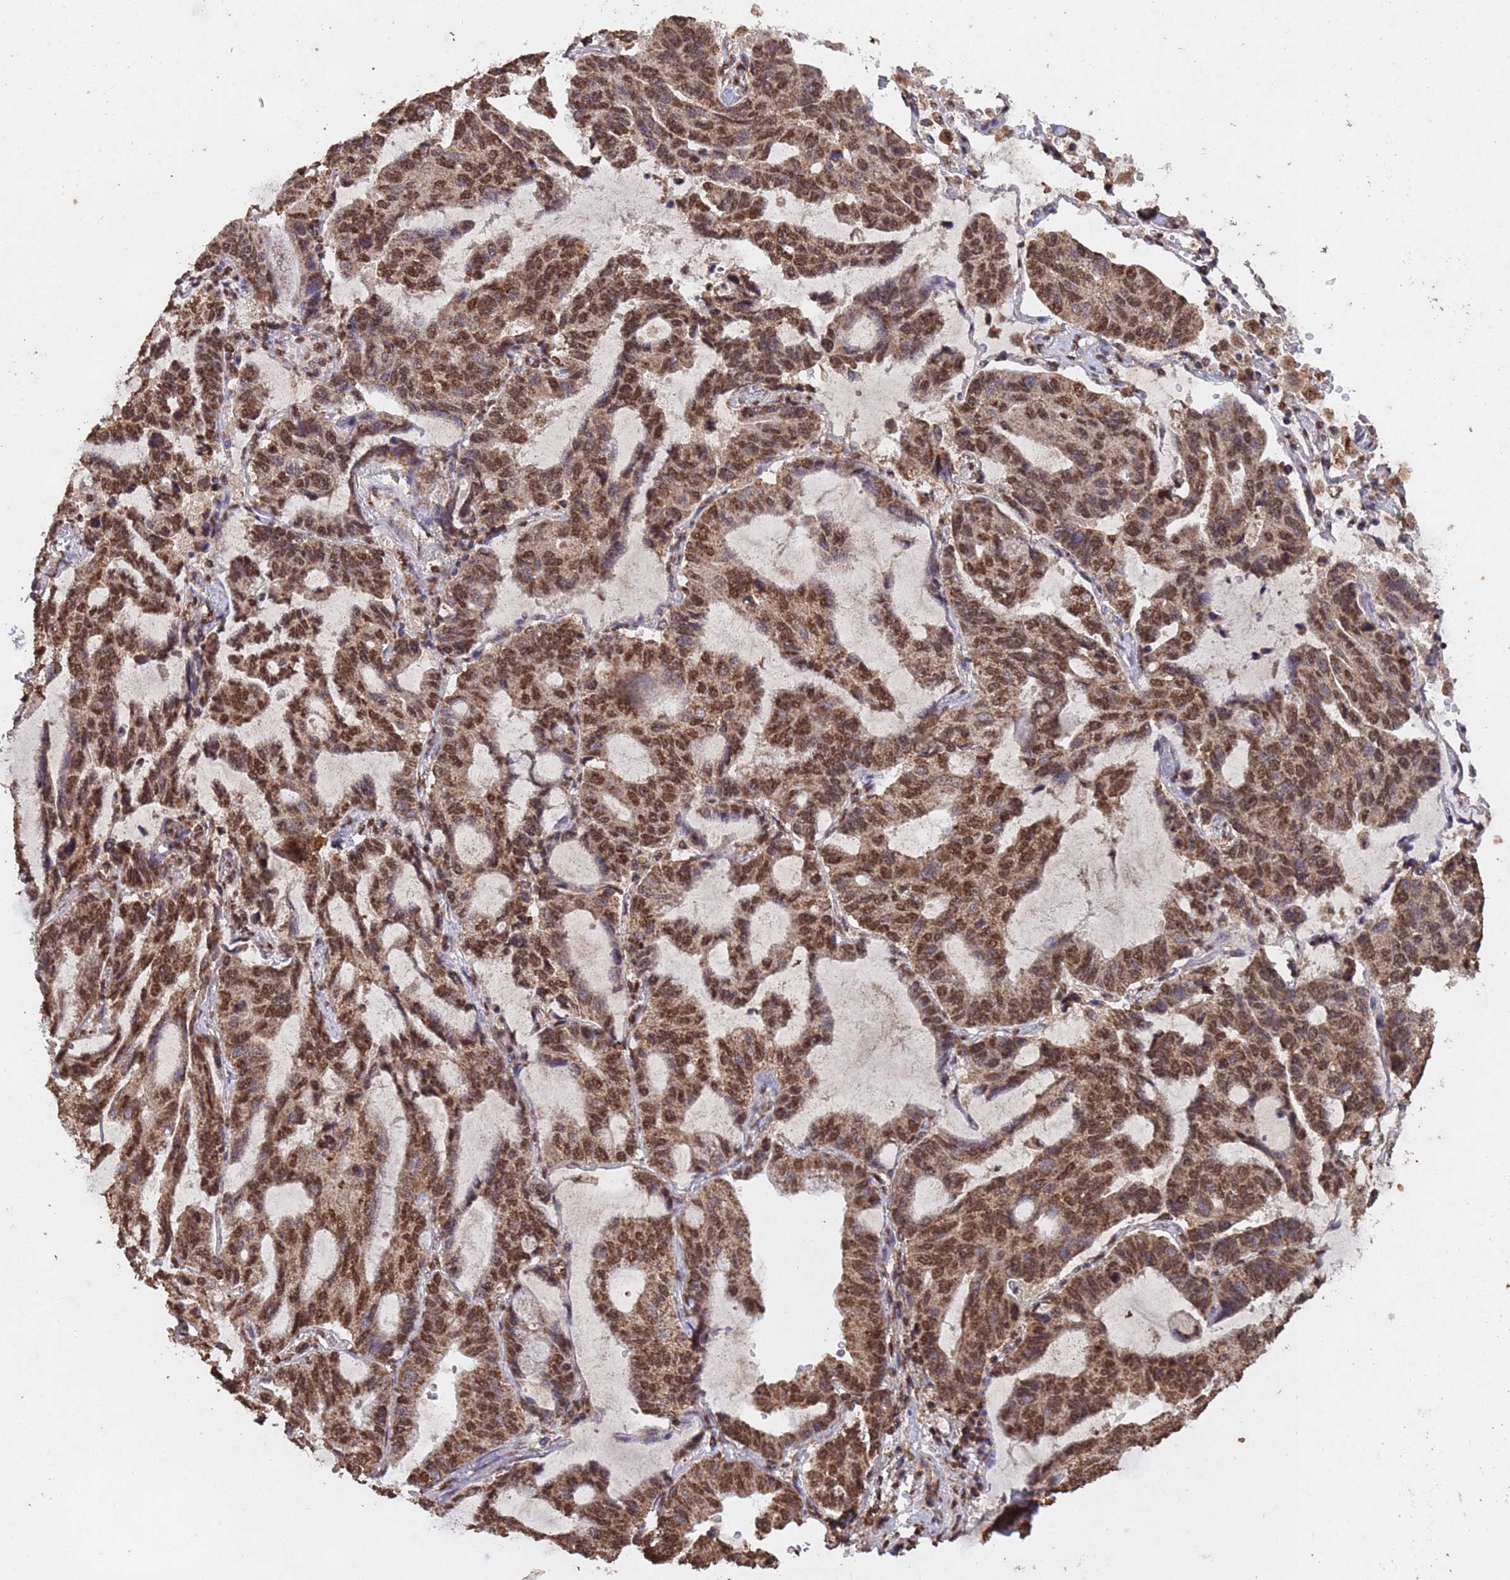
{"staining": {"intensity": "moderate", "quantity": ">75%", "location": "nuclear"}, "tissue": "lung cancer", "cell_type": "Tumor cells", "image_type": "cancer", "snomed": [{"axis": "morphology", "description": "Adenocarcinoma, NOS"}, {"axis": "topography", "description": "Lung"}], "caption": "Protein staining demonstrates moderate nuclear positivity in approximately >75% of tumor cells in lung adenocarcinoma. The protein is stained brown, and the nuclei are stained in blue (DAB (3,3'-diaminobenzidine) IHC with brightfield microscopy, high magnification).", "gene": "HDAC10", "patient": {"sex": "male", "age": 64}}